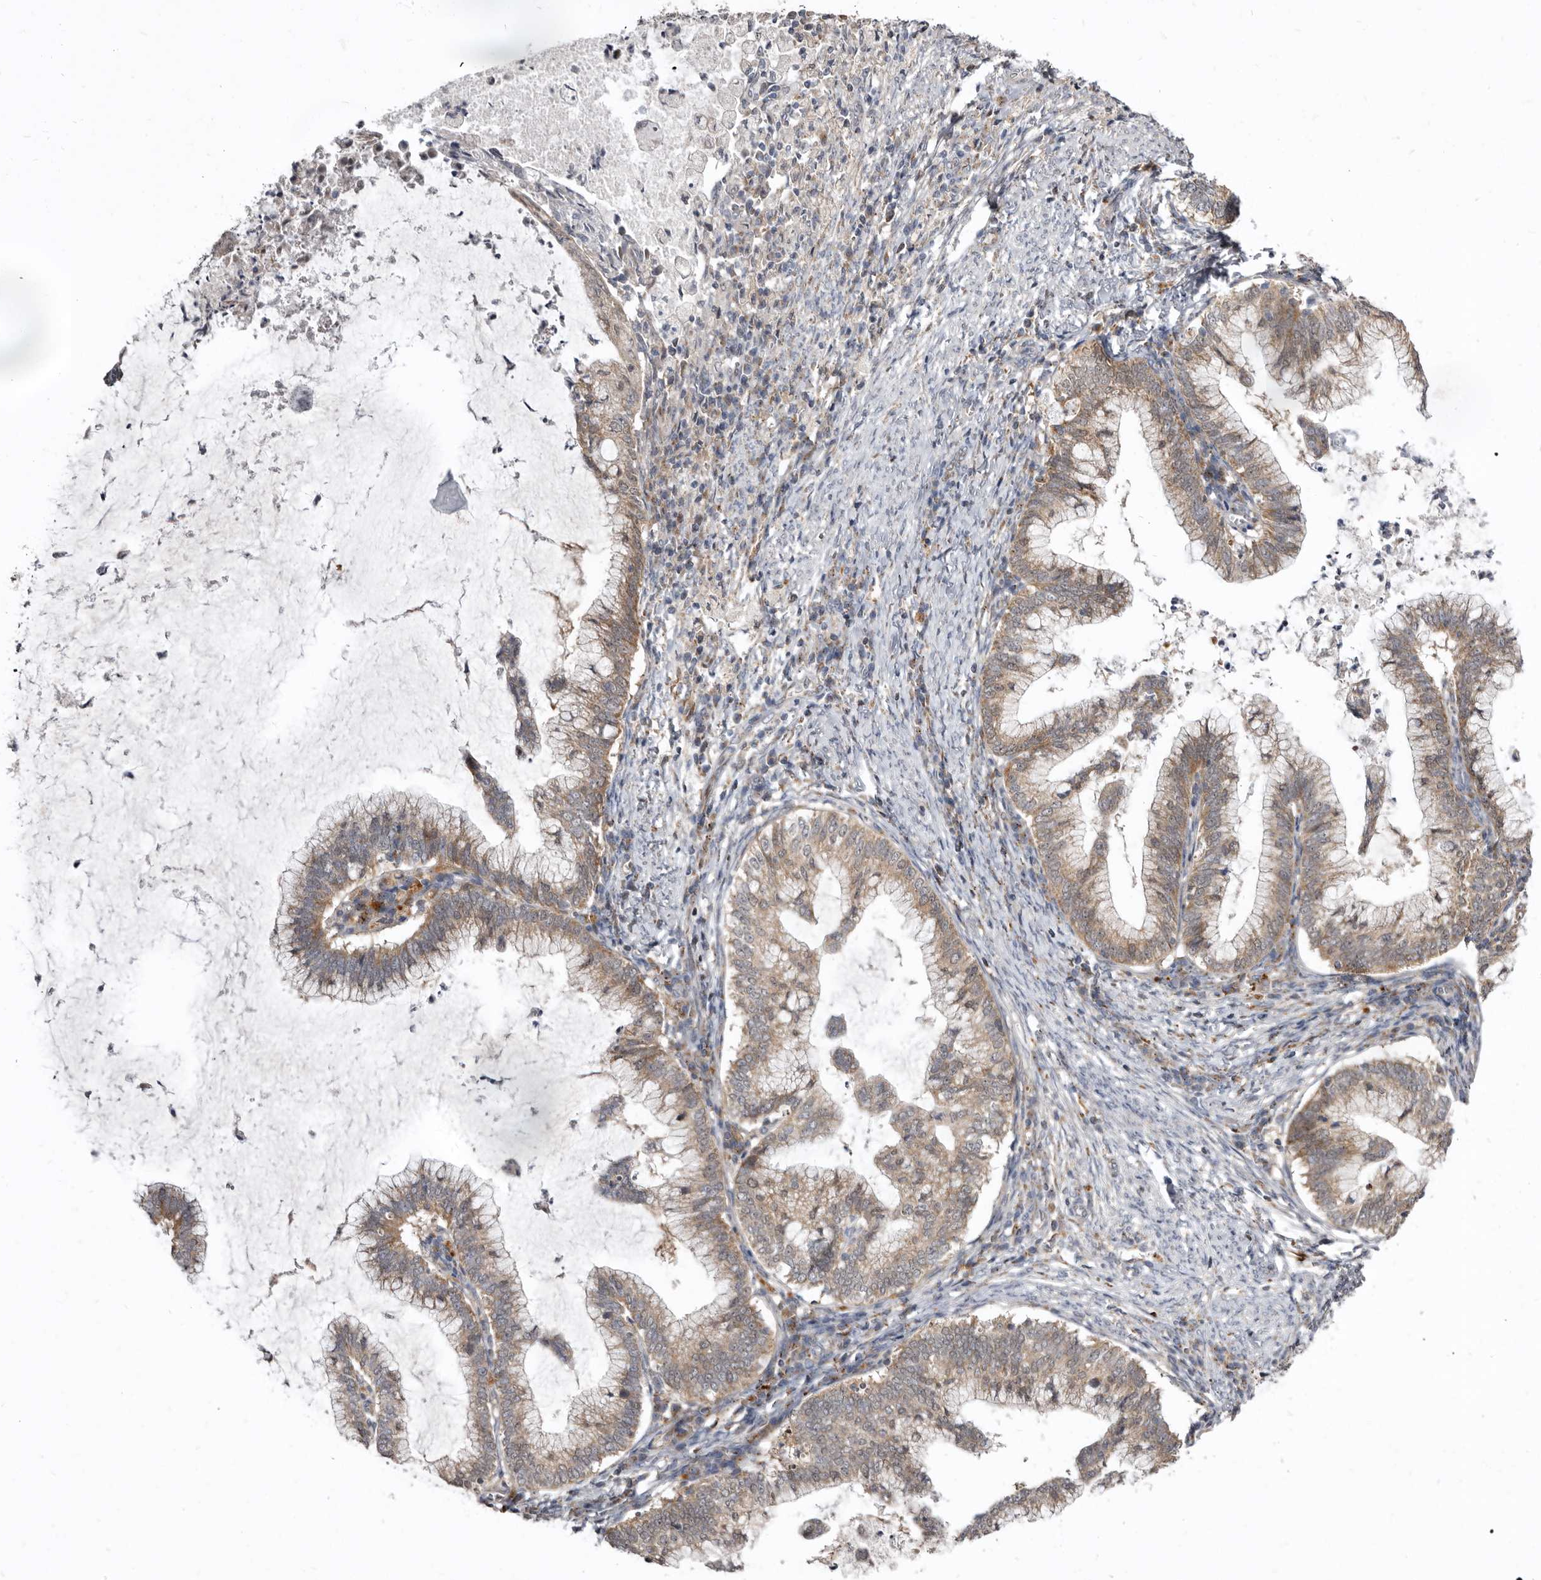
{"staining": {"intensity": "weak", "quantity": ">75%", "location": "cytoplasmic/membranous"}, "tissue": "cervical cancer", "cell_type": "Tumor cells", "image_type": "cancer", "snomed": [{"axis": "morphology", "description": "Adenocarcinoma, NOS"}, {"axis": "topography", "description": "Cervix"}], "caption": "Weak cytoplasmic/membranous staining for a protein is appreciated in about >75% of tumor cells of cervical adenocarcinoma using IHC.", "gene": "SMC4", "patient": {"sex": "female", "age": 36}}